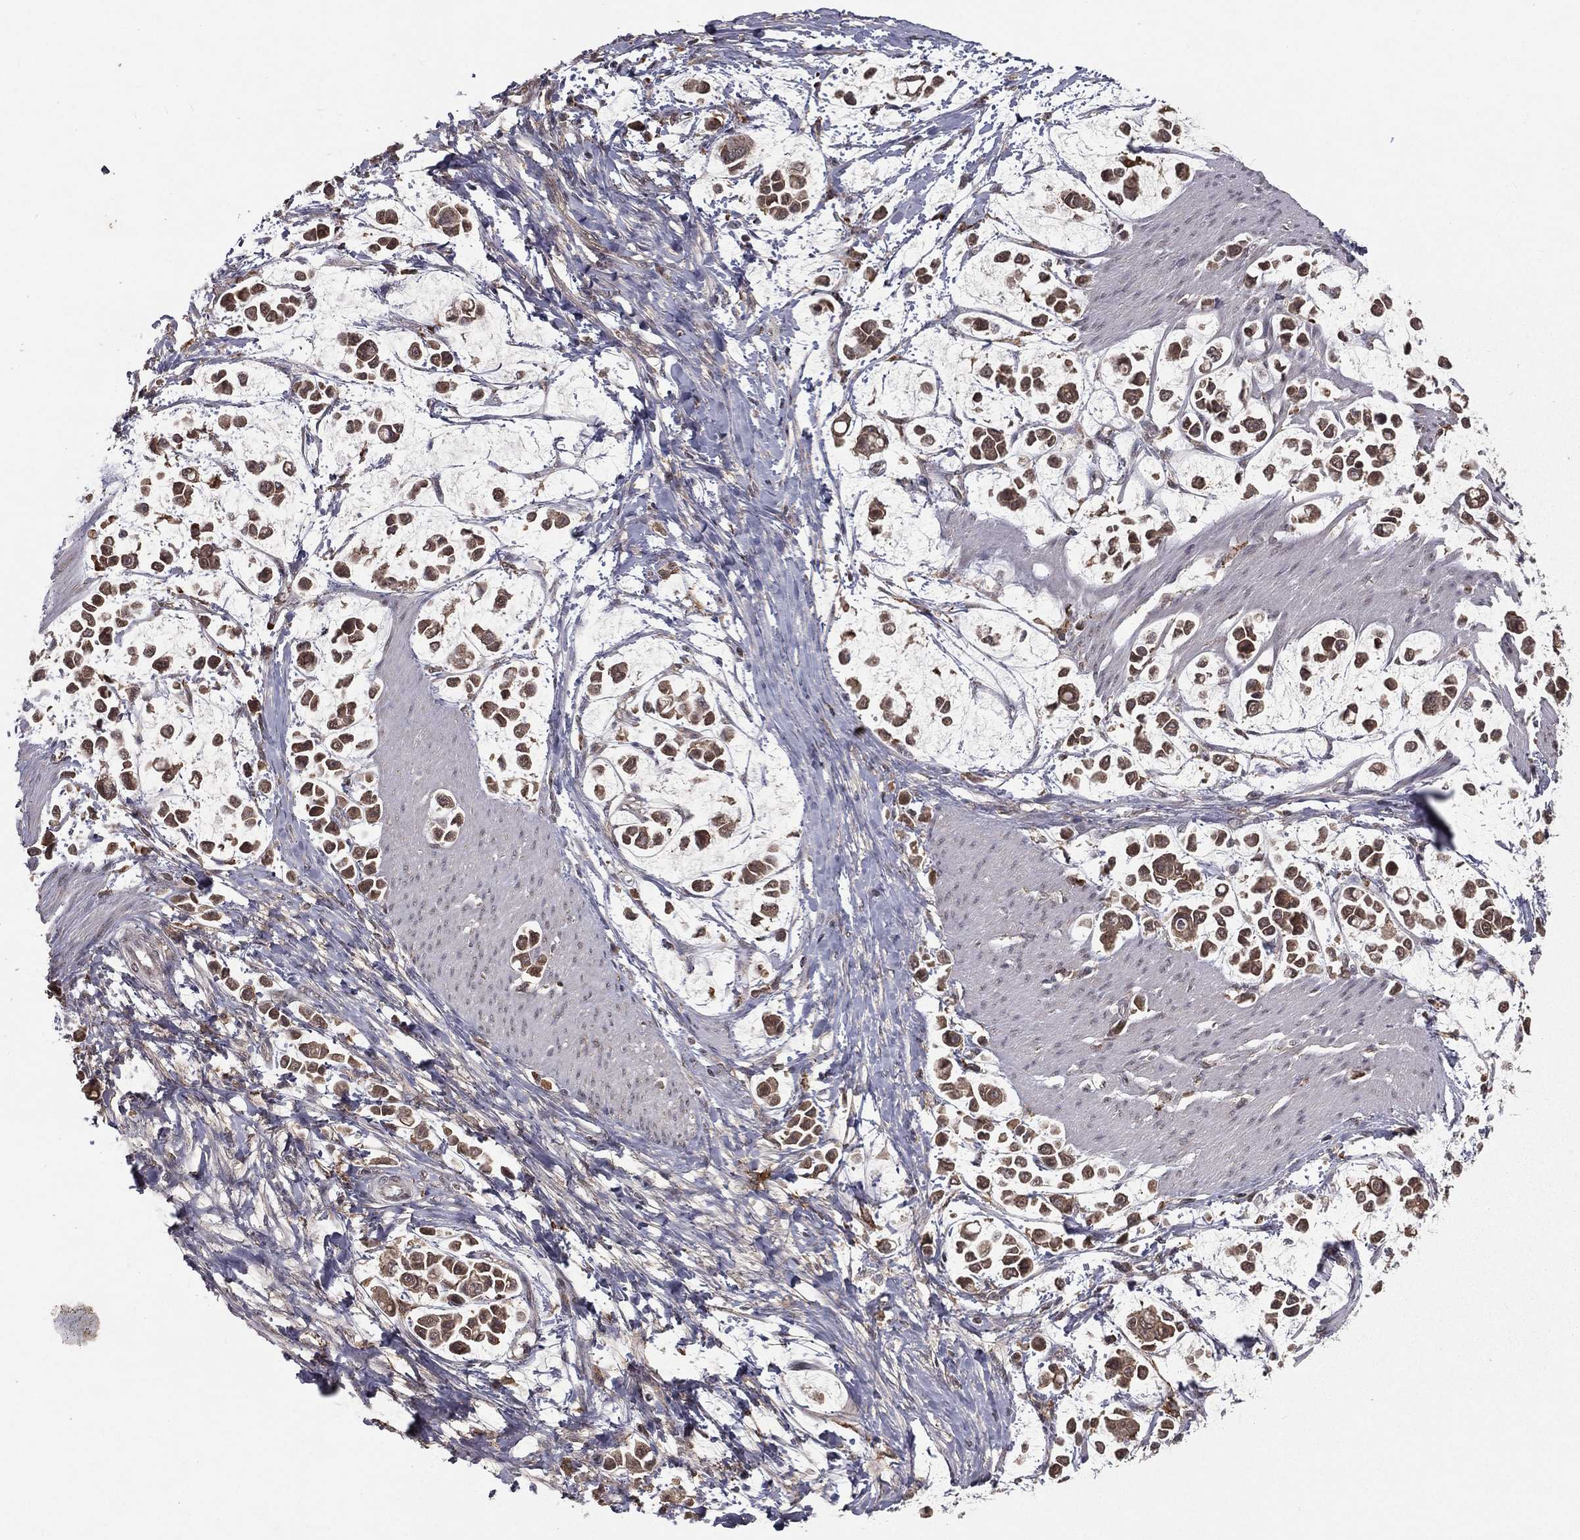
{"staining": {"intensity": "moderate", "quantity": ">75%", "location": "cytoplasmic/membranous"}, "tissue": "stomach cancer", "cell_type": "Tumor cells", "image_type": "cancer", "snomed": [{"axis": "morphology", "description": "Adenocarcinoma, NOS"}, {"axis": "topography", "description": "Stomach"}], "caption": "Human stomach cancer (adenocarcinoma) stained for a protein (brown) demonstrates moderate cytoplasmic/membranous positive staining in approximately >75% of tumor cells.", "gene": "ZDHHC15", "patient": {"sex": "male", "age": 82}}